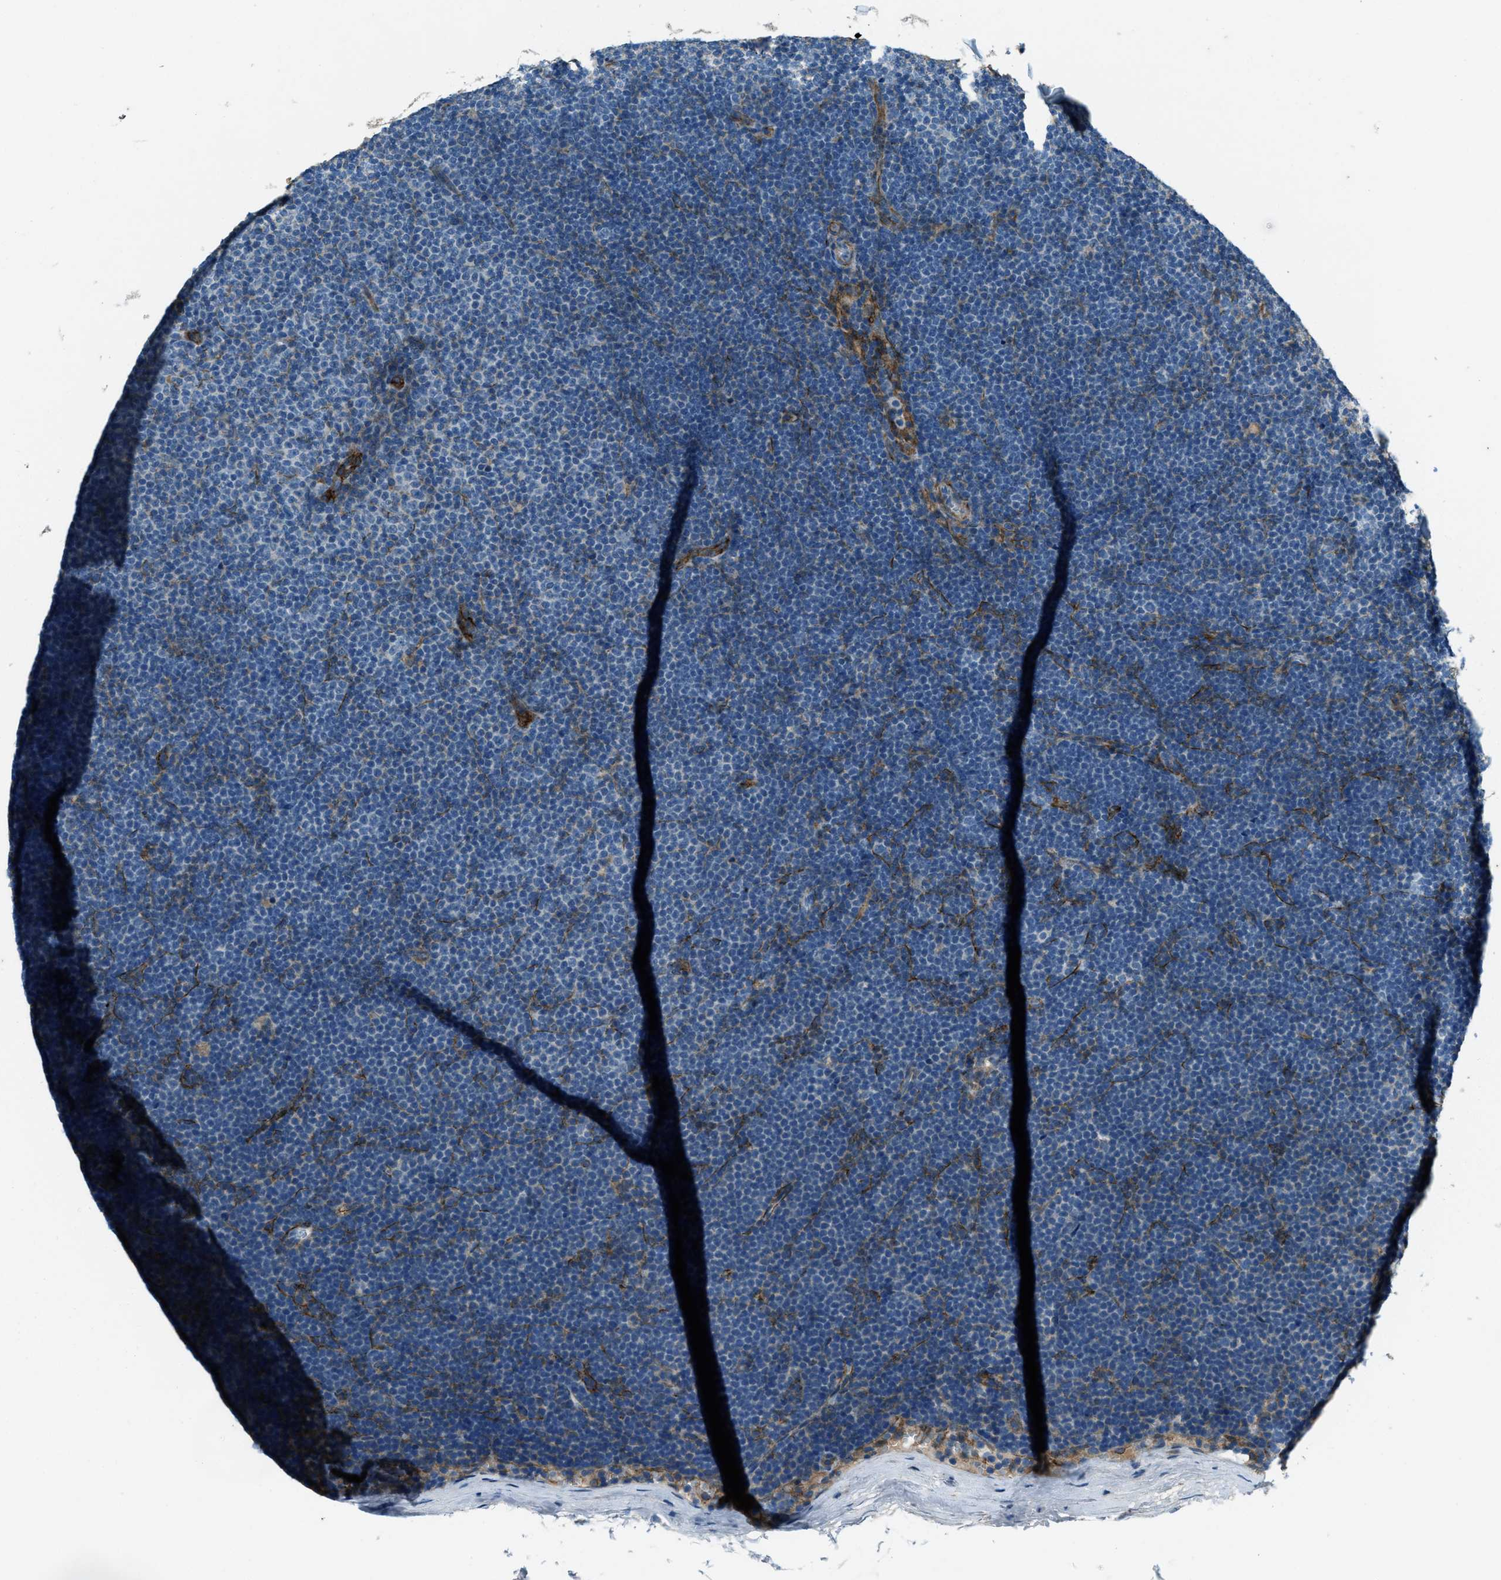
{"staining": {"intensity": "negative", "quantity": "none", "location": "none"}, "tissue": "lymphoma", "cell_type": "Tumor cells", "image_type": "cancer", "snomed": [{"axis": "morphology", "description": "Malignant lymphoma, non-Hodgkin's type, Low grade"}, {"axis": "topography", "description": "Lymph node"}], "caption": "This is a photomicrograph of immunohistochemistry staining of low-grade malignant lymphoma, non-Hodgkin's type, which shows no positivity in tumor cells. (DAB immunohistochemistry, high magnification).", "gene": "SVIL", "patient": {"sex": "female", "age": 53}}